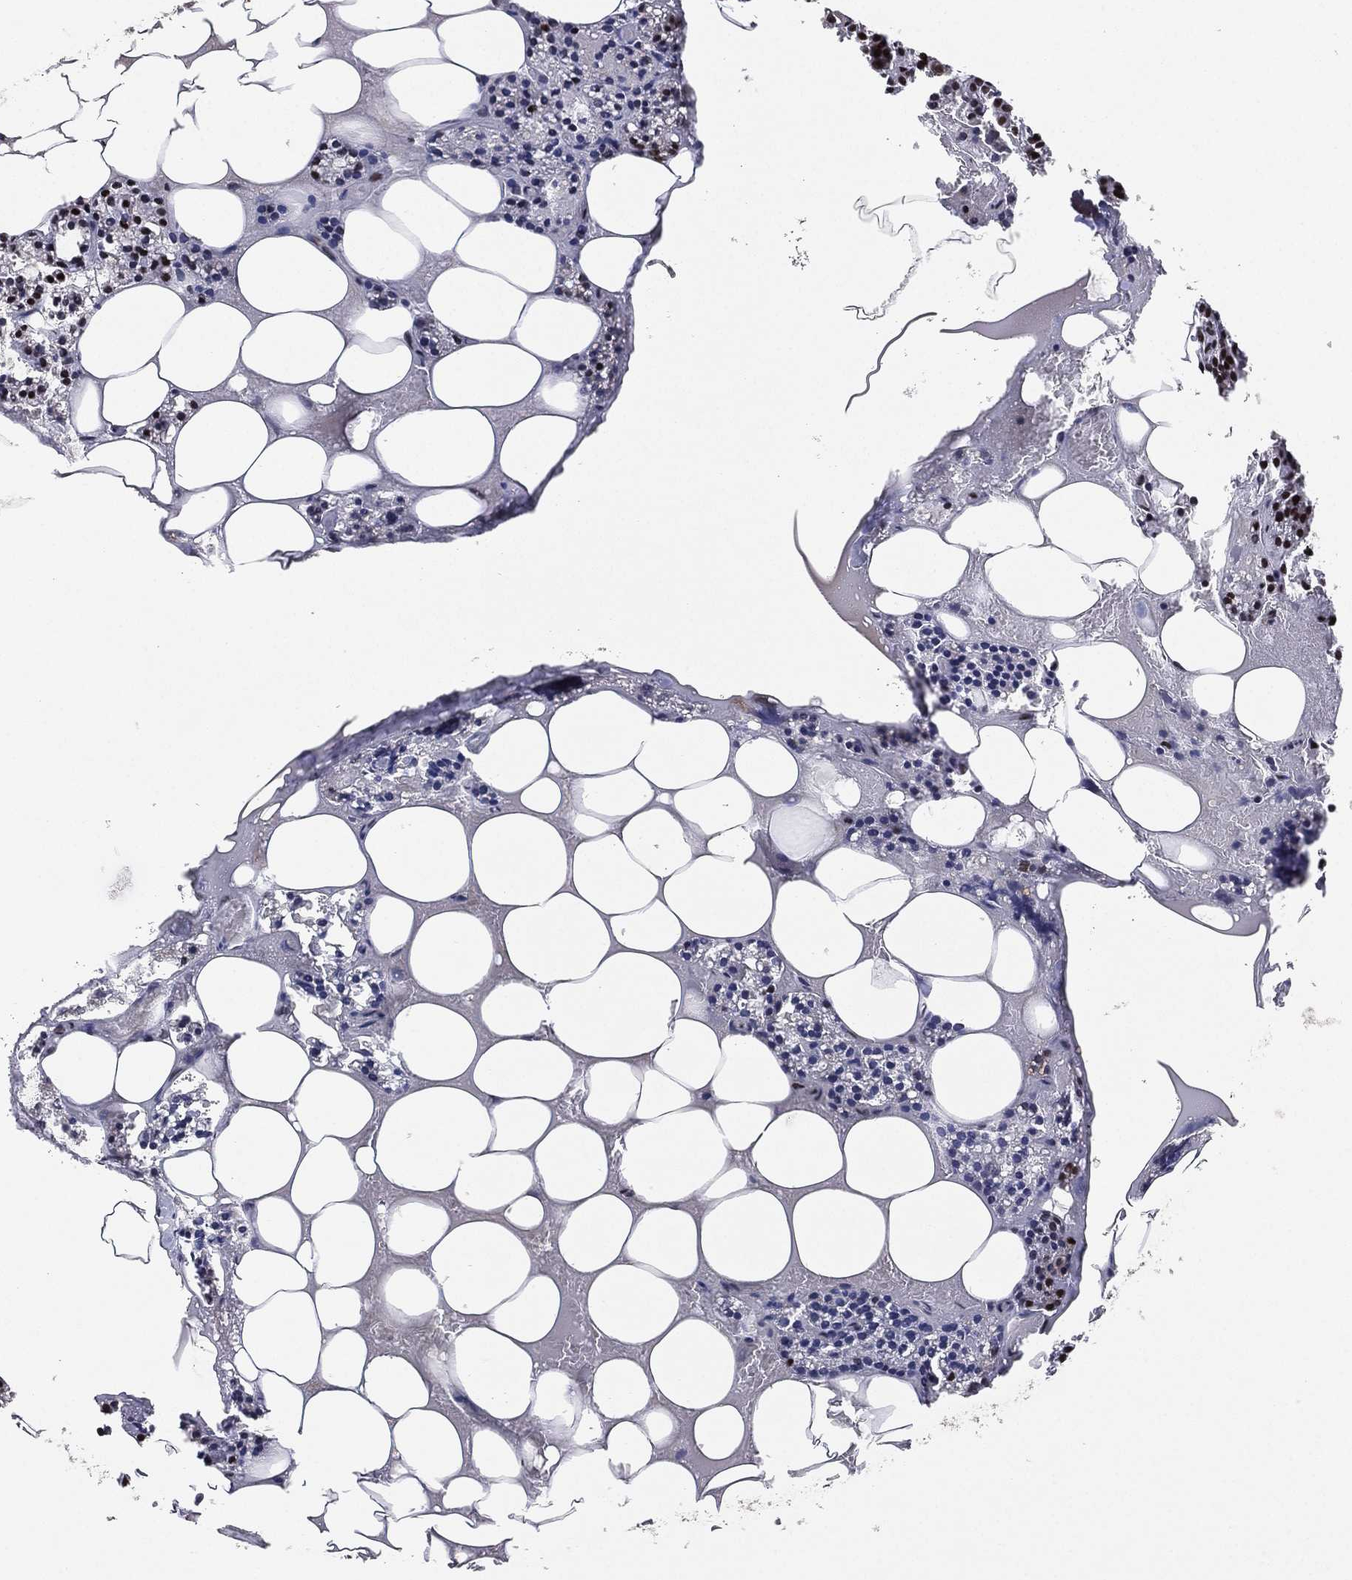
{"staining": {"intensity": "moderate", "quantity": "<25%", "location": "nuclear"}, "tissue": "parathyroid gland", "cell_type": "Glandular cells", "image_type": "normal", "snomed": [{"axis": "morphology", "description": "Normal tissue, NOS"}, {"axis": "topography", "description": "Parathyroid gland"}], "caption": "IHC of benign human parathyroid gland displays low levels of moderate nuclear positivity in about <25% of glandular cells. The protein of interest is shown in brown color, while the nuclei are stained blue.", "gene": "RTF1", "patient": {"sex": "female", "age": 83}}